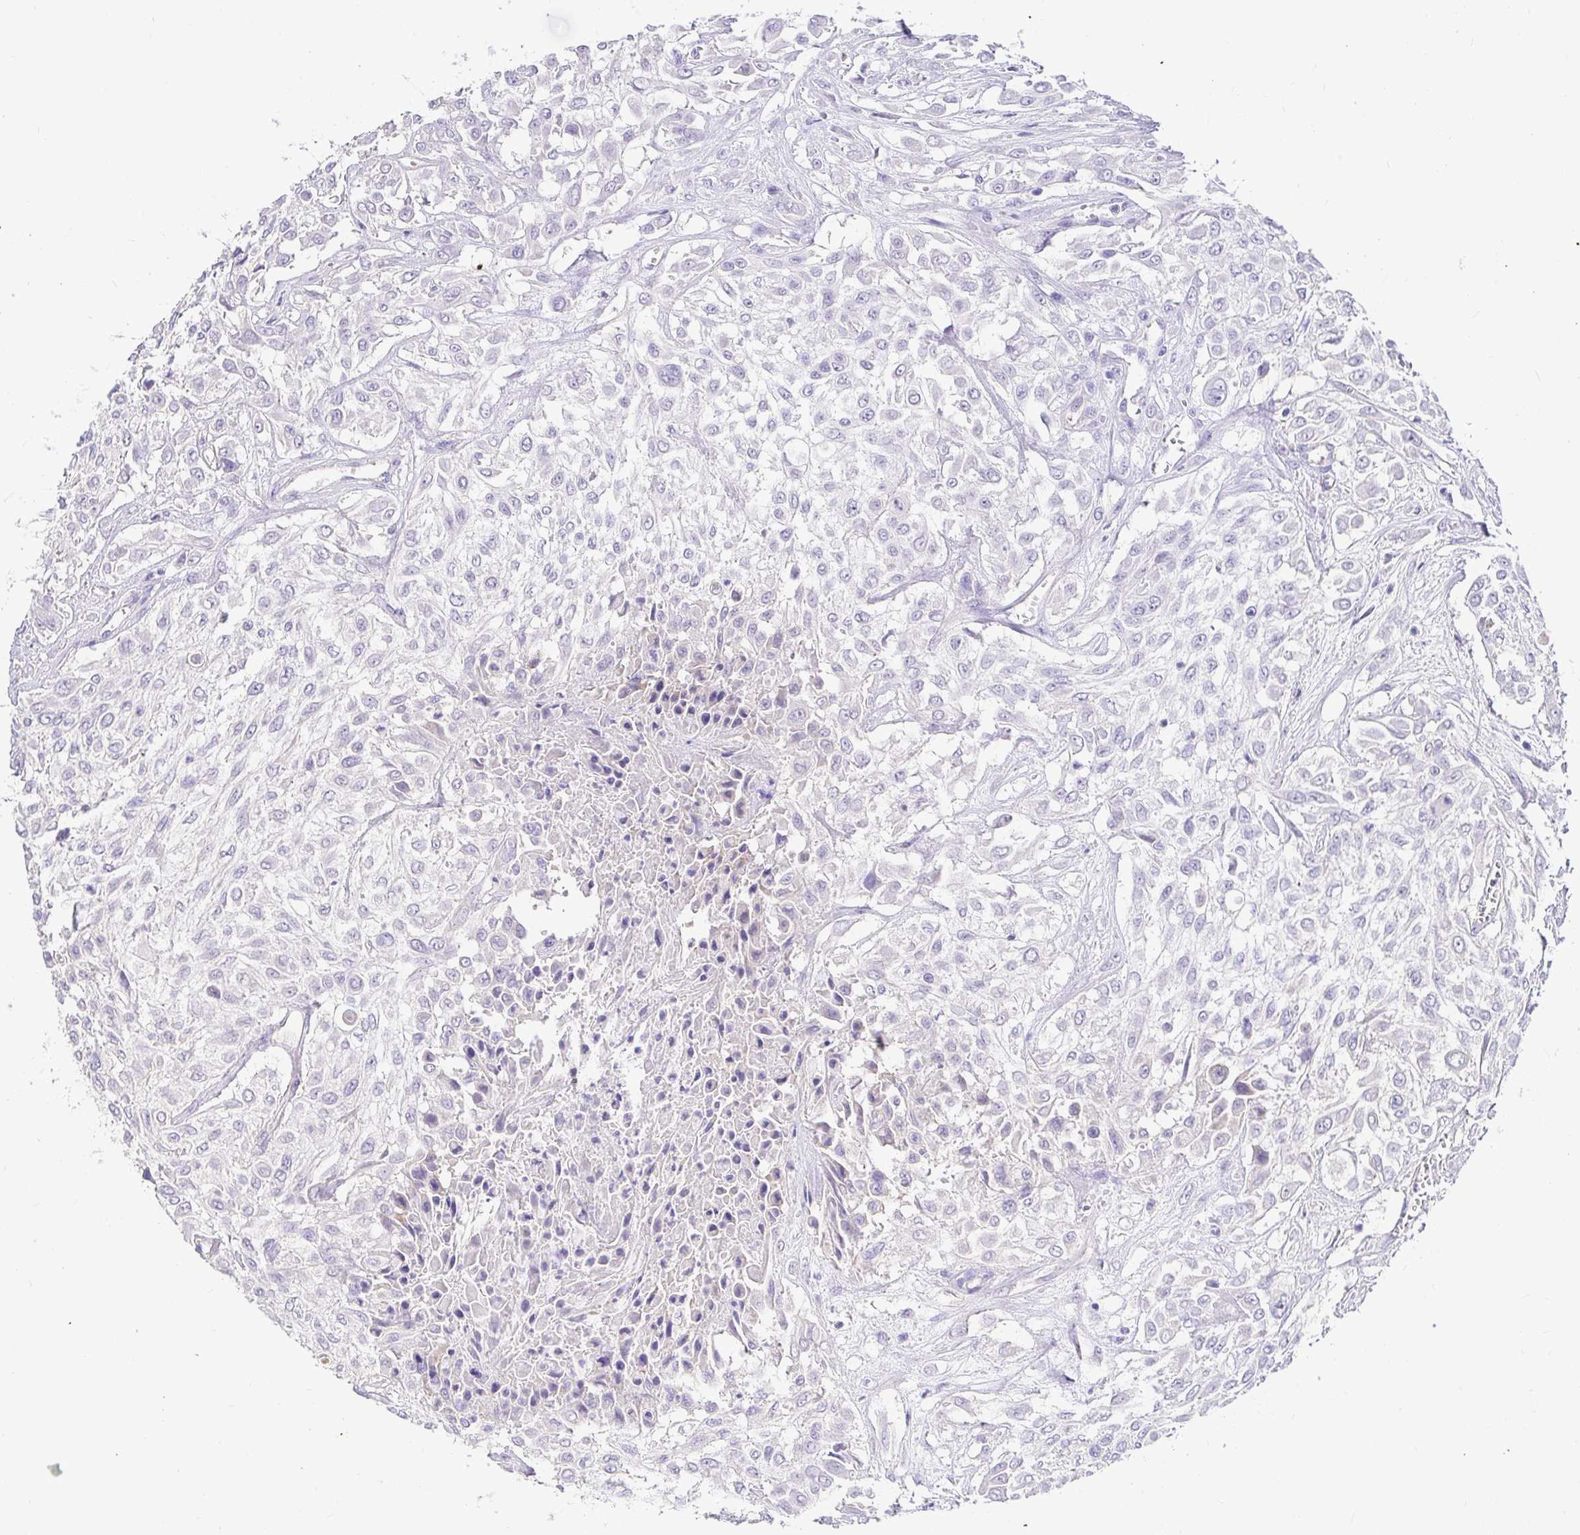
{"staining": {"intensity": "negative", "quantity": "none", "location": "none"}, "tissue": "urothelial cancer", "cell_type": "Tumor cells", "image_type": "cancer", "snomed": [{"axis": "morphology", "description": "Urothelial carcinoma, High grade"}, {"axis": "topography", "description": "Urinary bladder"}], "caption": "Immunohistochemistry image of human urothelial cancer stained for a protein (brown), which reveals no positivity in tumor cells. (DAB (3,3'-diaminobenzidine) IHC with hematoxylin counter stain).", "gene": "CDO1", "patient": {"sex": "male", "age": 57}}